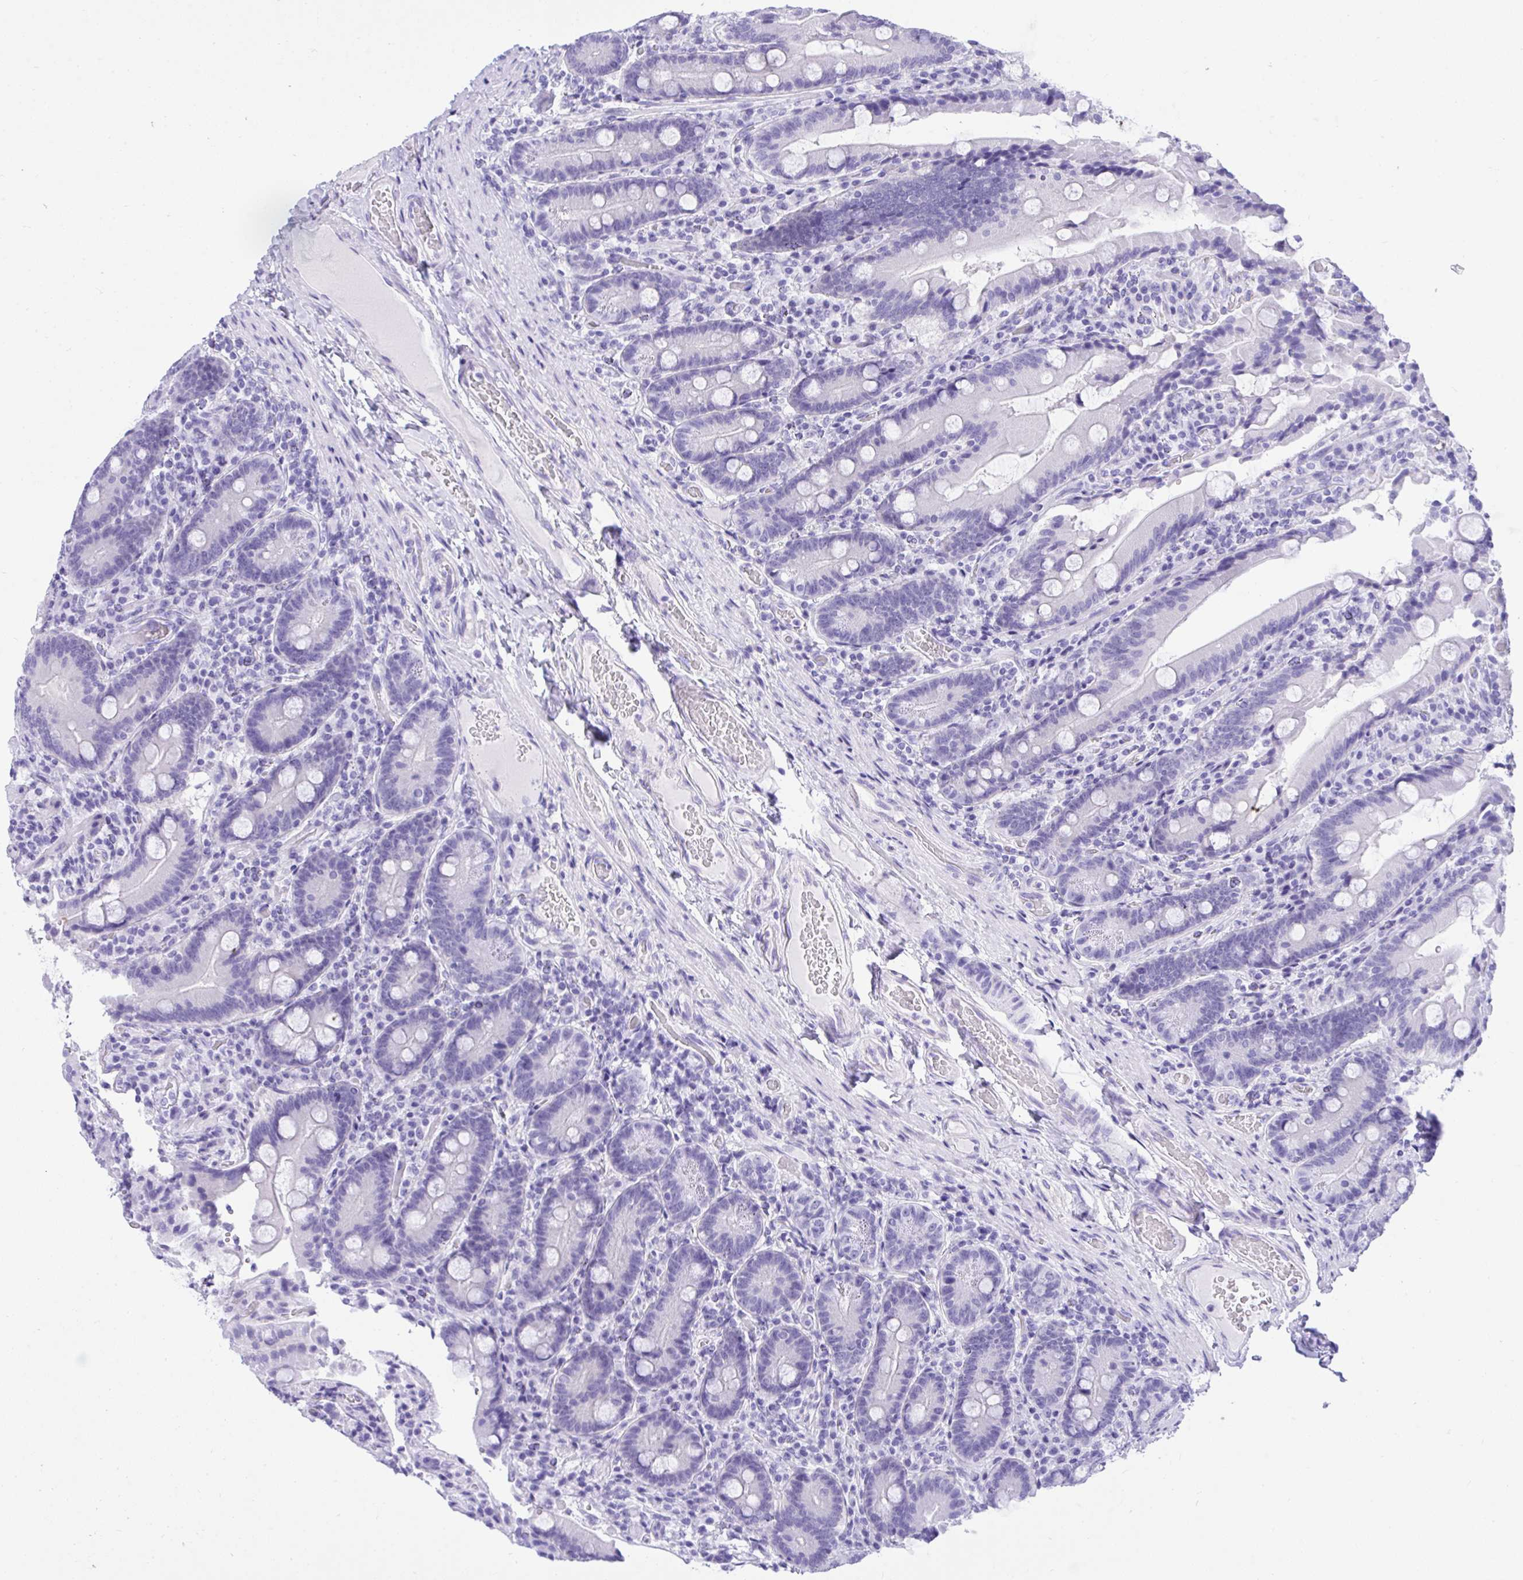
{"staining": {"intensity": "negative", "quantity": "none", "location": "none"}, "tissue": "duodenum", "cell_type": "Glandular cells", "image_type": "normal", "snomed": [{"axis": "morphology", "description": "Normal tissue, NOS"}, {"axis": "topography", "description": "Duodenum"}], "caption": "Photomicrograph shows no significant protein positivity in glandular cells of unremarkable duodenum. (DAB (3,3'-diaminobenzidine) immunohistochemistry visualized using brightfield microscopy, high magnification).", "gene": "TLN2", "patient": {"sex": "female", "age": 62}}